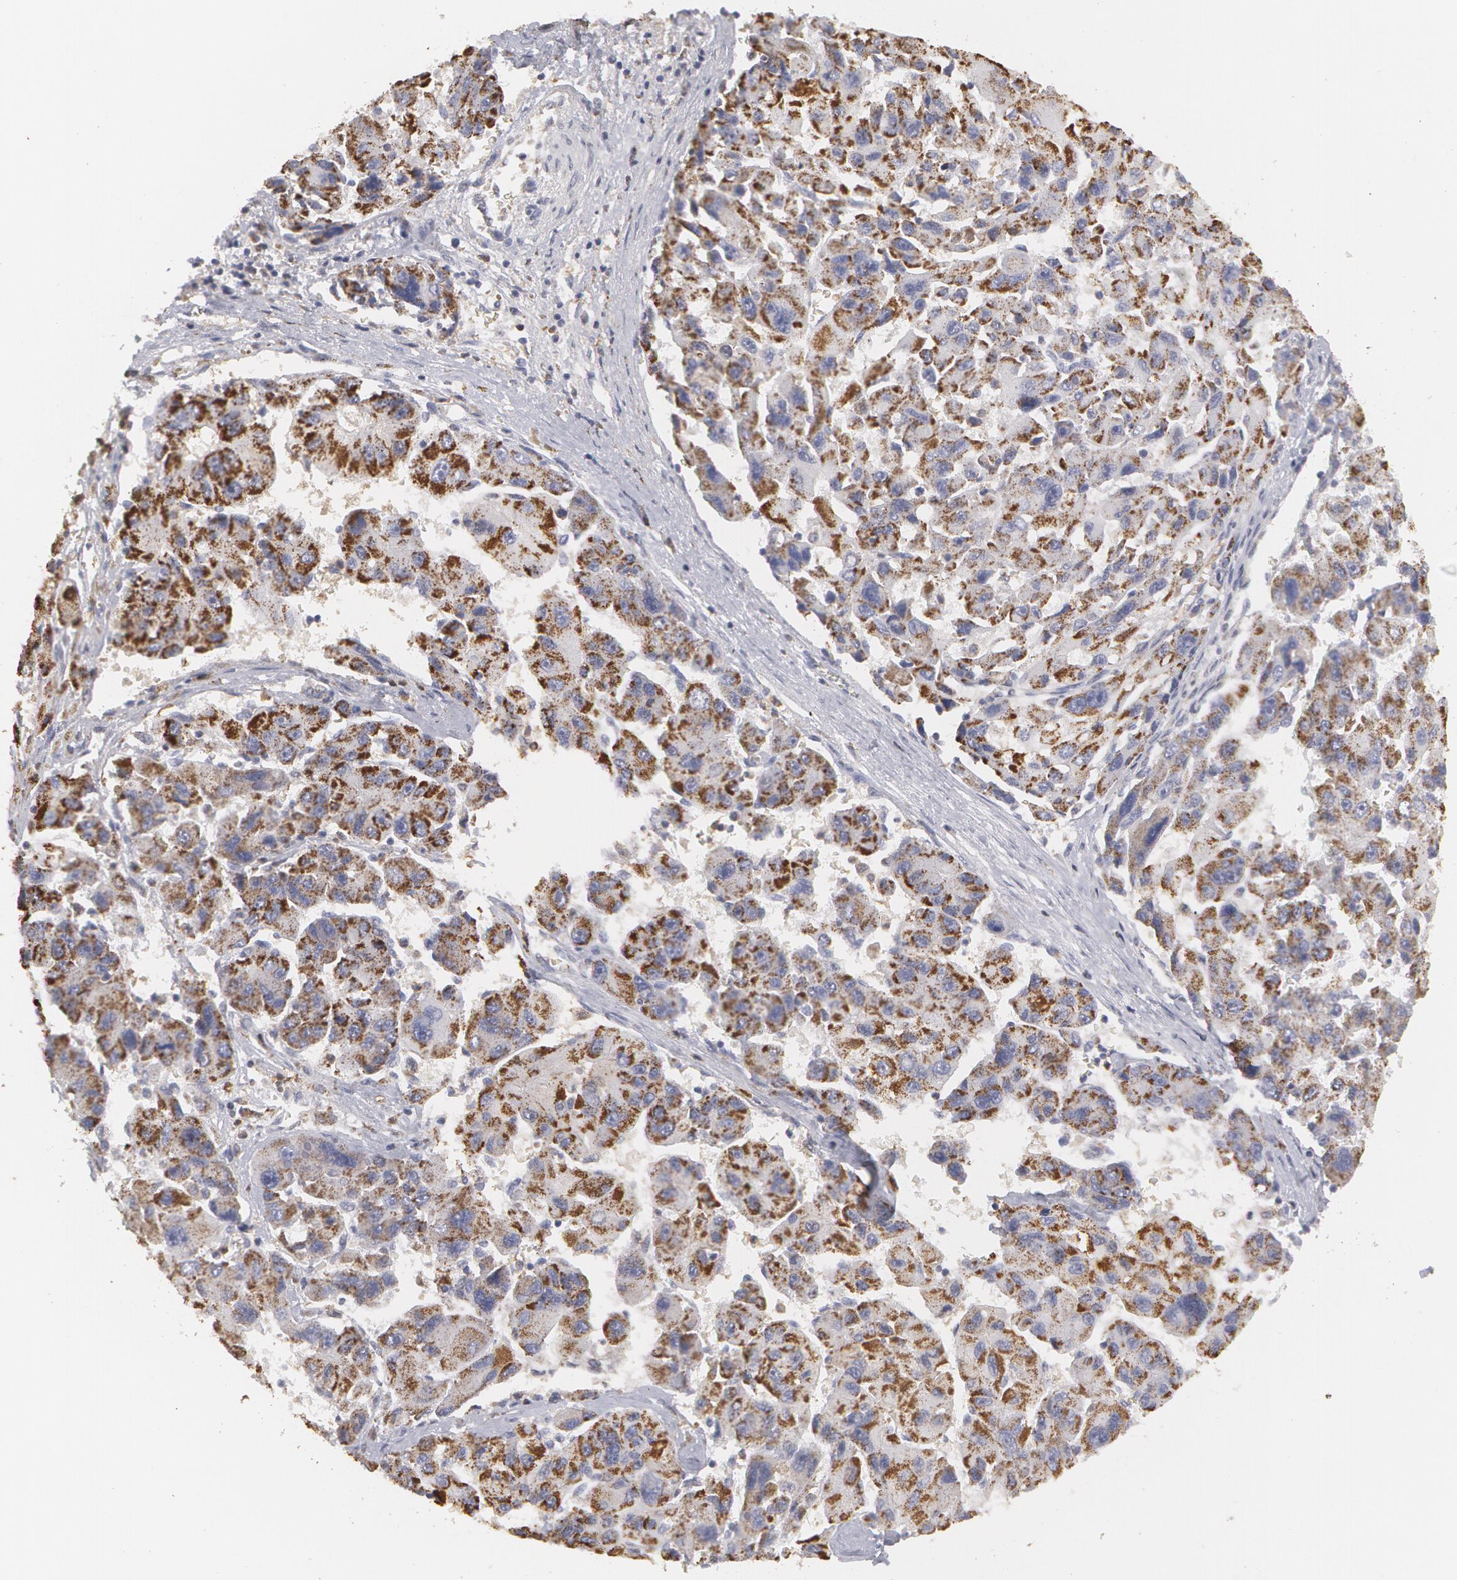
{"staining": {"intensity": "strong", "quantity": ">75%", "location": "cytoplasmic/membranous"}, "tissue": "liver cancer", "cell_type": "Tumor cells", "image_type": "cancer", "snomed": [{"axis": "morphology", "description": "Carcinoma, Hepatocellular, NOS"}, {"axis": "topography", "description": "Liver"}], "caption": "Immunohistochemistry of human liver cancer shows high levels of strong cytoplasmic/membranous positivity in approximately >75% of tumor cells.", "gene": "CAT", "patient": {"sex": "male", "age": 64}}